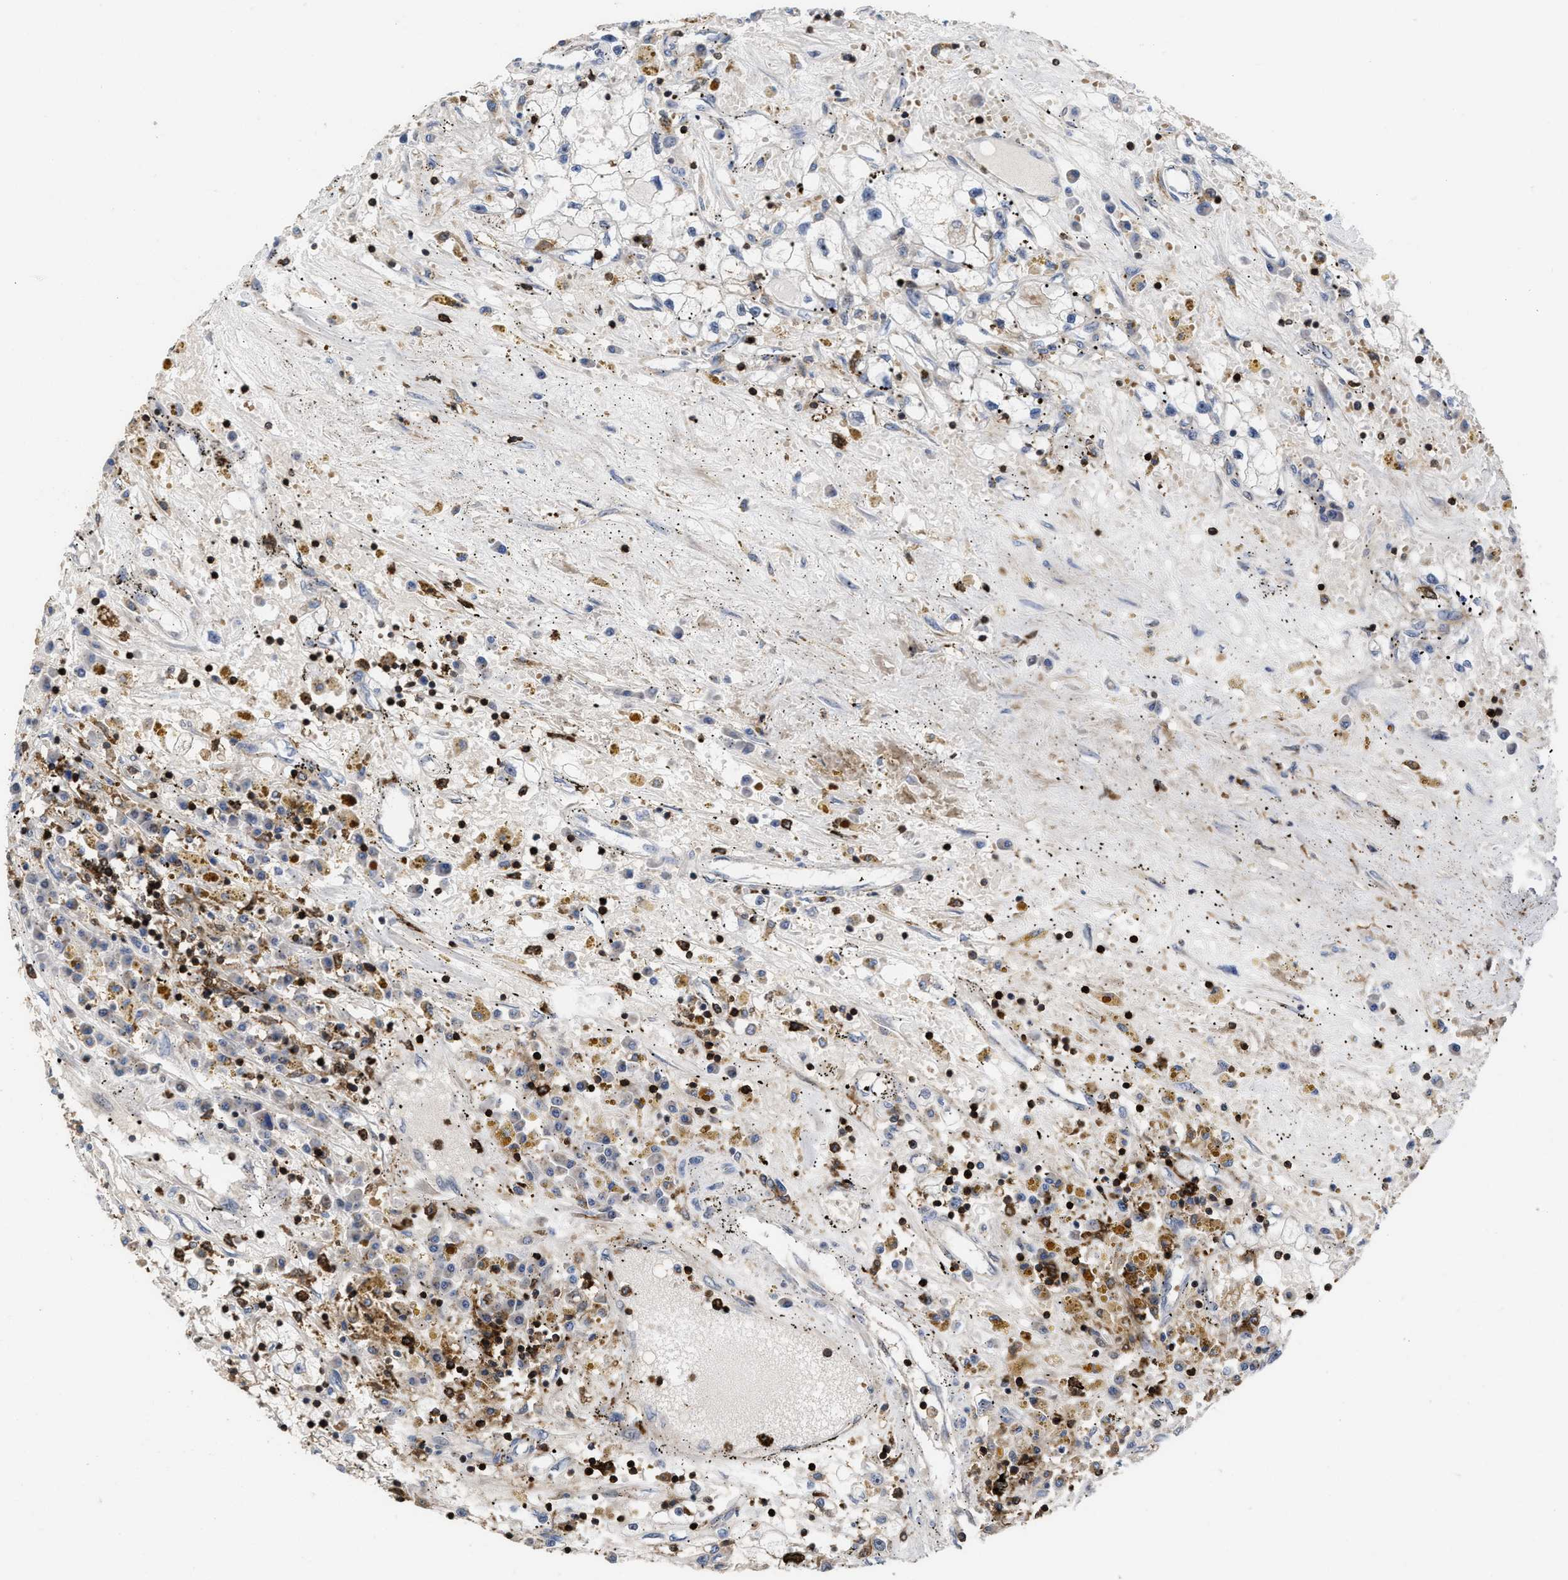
{"staining": {"intensity": "negative", "quantity": "none", "location": "none"}, "tissue": "renal cancer", "cell_type": "Tumor cells", "image_type": "cancer", "snomed": [{"axis": "morphology", "description": "Adenocarcinoma, NOS"}, {"axis": "topography", "description": "Kidney"}], "caption": "Photomicrograph shows no protein positivity in tumor cells of renal adenocarcinoma tissue.", "gene": "PTPRE", "patient": {"sex": "male", "age": 56}}